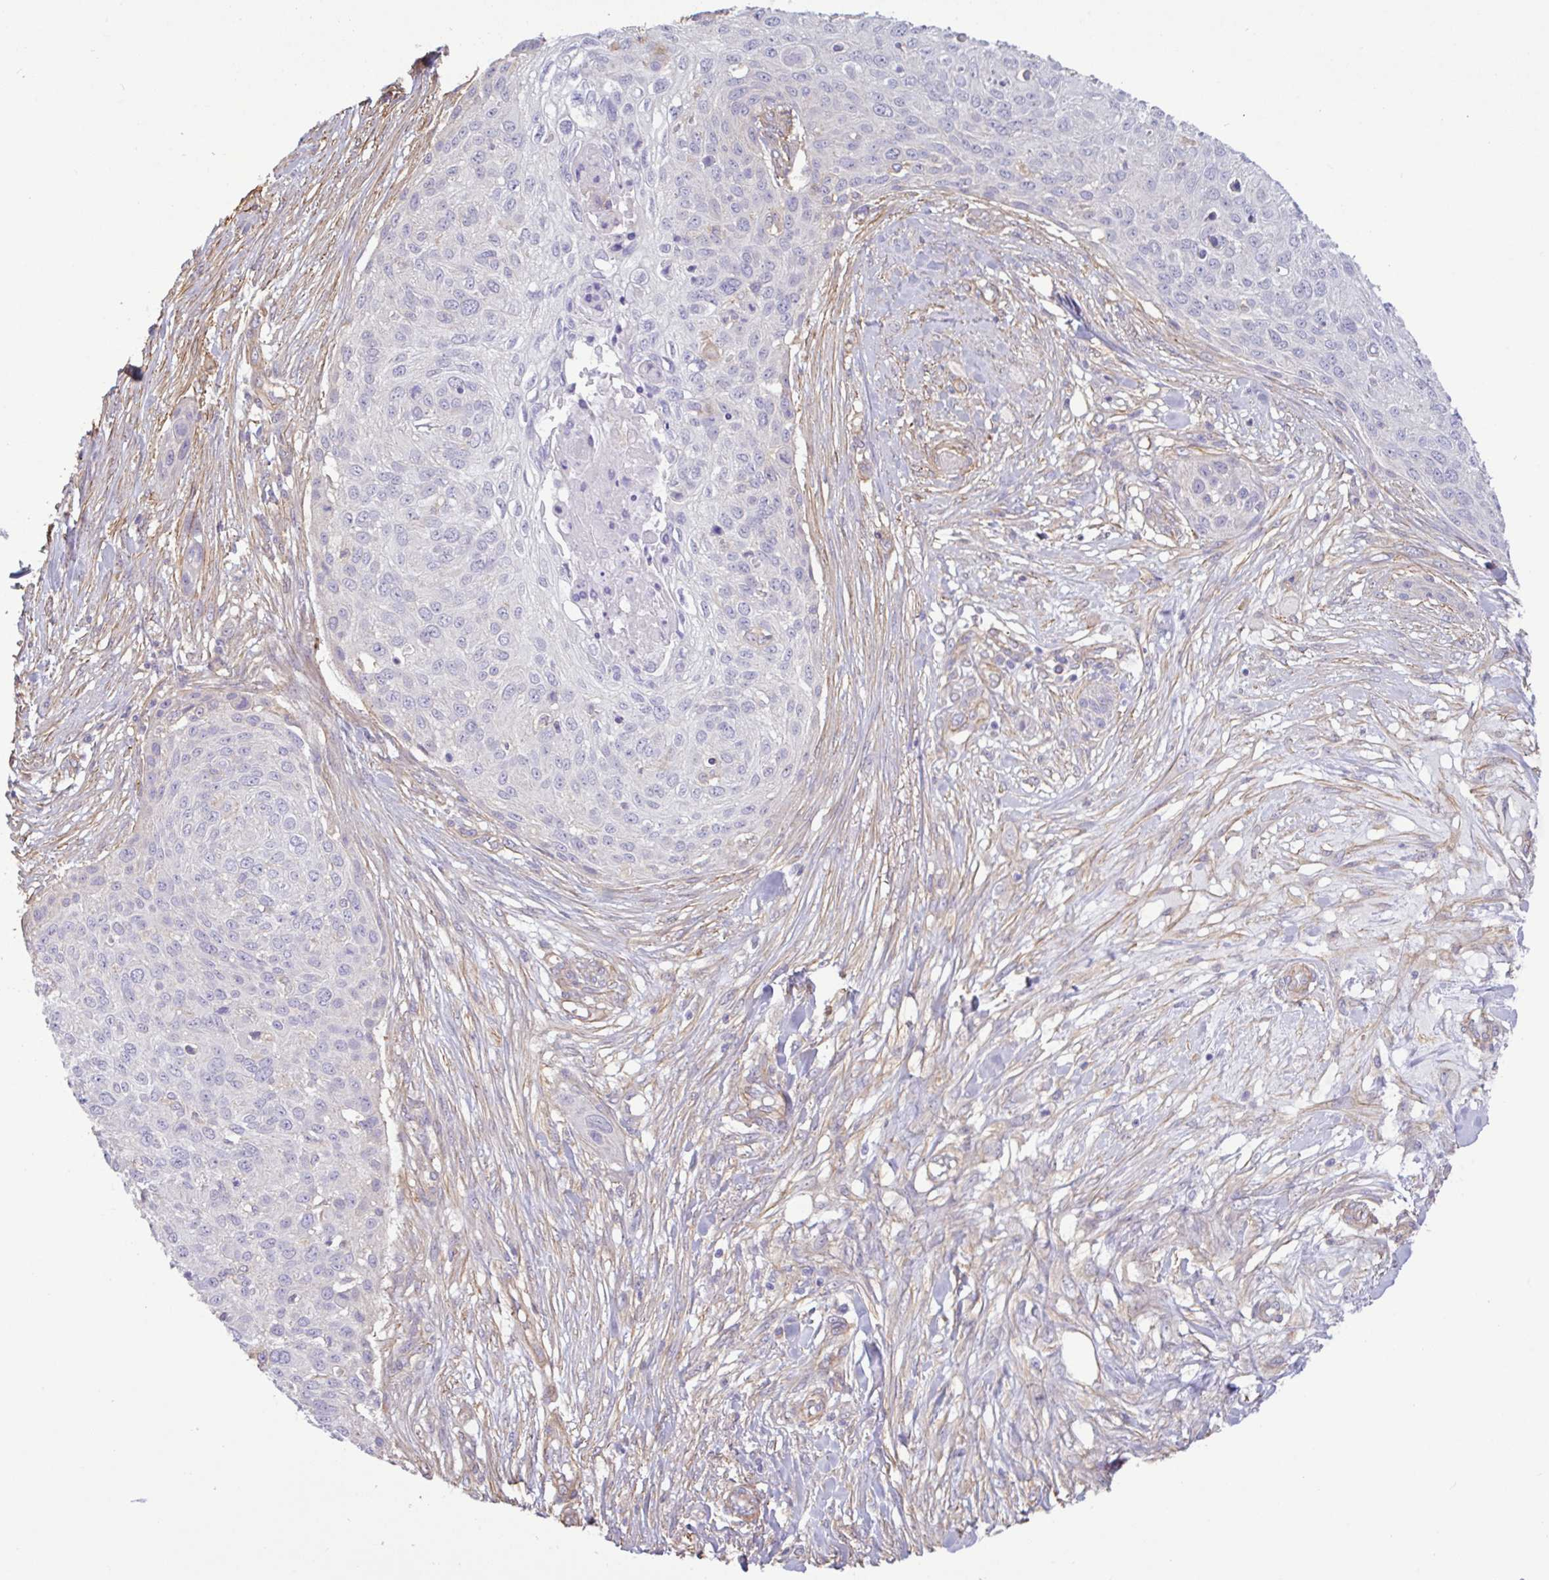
{"staining": {"intensity": "negative", "quantity": "none", "location": "none"}, "tissue": "skin cancer", "cell_type": "Tumor cells", "image_type": "cancer", "snomed": [{"axis": "morphology", "description": "Squamous cell carcinoma, NOS"}, {"axis": "topography", "description": "Skin"}], "caption": "Tumor cells show no significant protein expression in skin squamous cell carcinoma.", "gene": "PLCD4", "patient": {"sex": "female", "age": 87}}